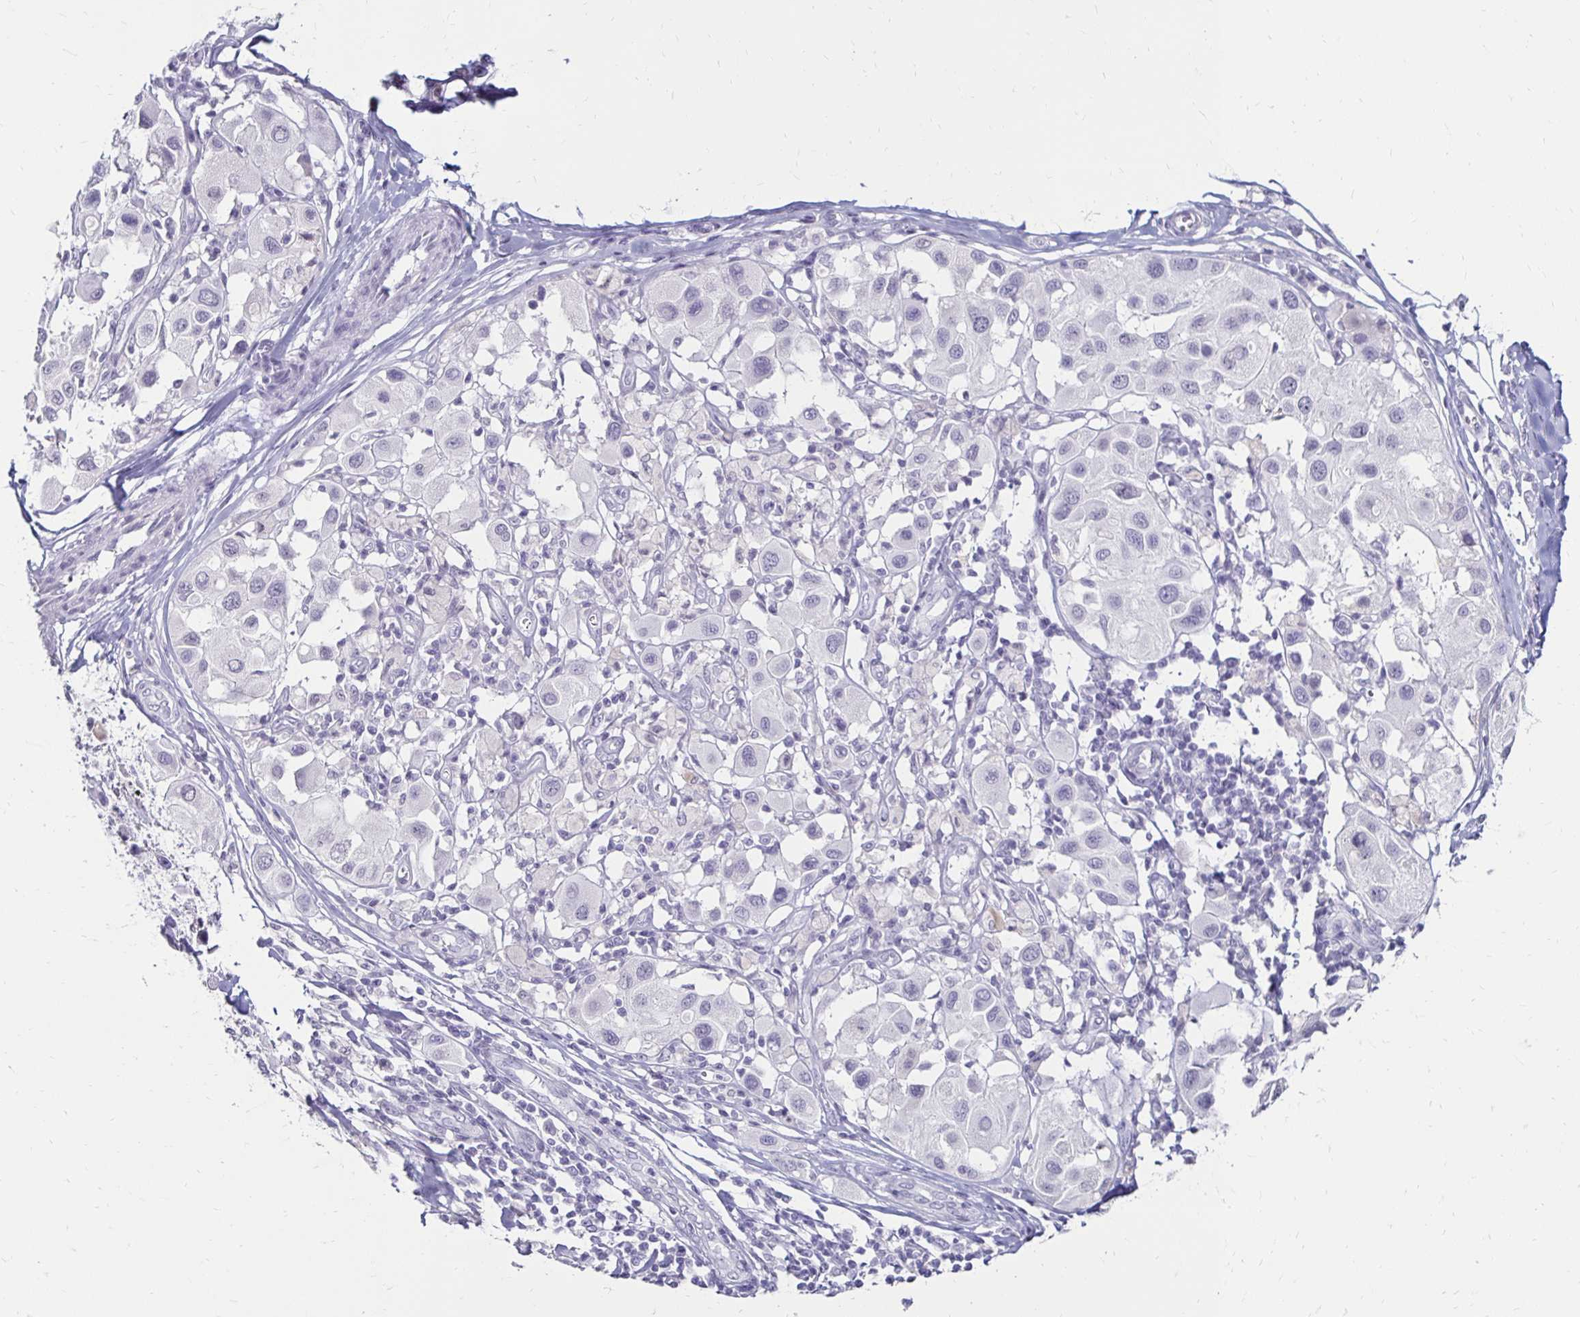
{"staining": {"intensity": "negative", "quantity": "none", "location": "none"}, "tissue": "melanoma", "cell_type": "Tumor cells", "image_type": "cancer", "snomed": [{"axis": "morphology", "description": "Malignant melanoma, Metastatic site"}, {"axis": "topography", "description": "Skin"}], "caption": "This is a photomicrograph of immunohistochemistry staining of malignant melanoma (metastatic site), which shows no positivity in tumor cells.", "gene": "TOMM34", "patient": {"sex": "male", "age": 41}}